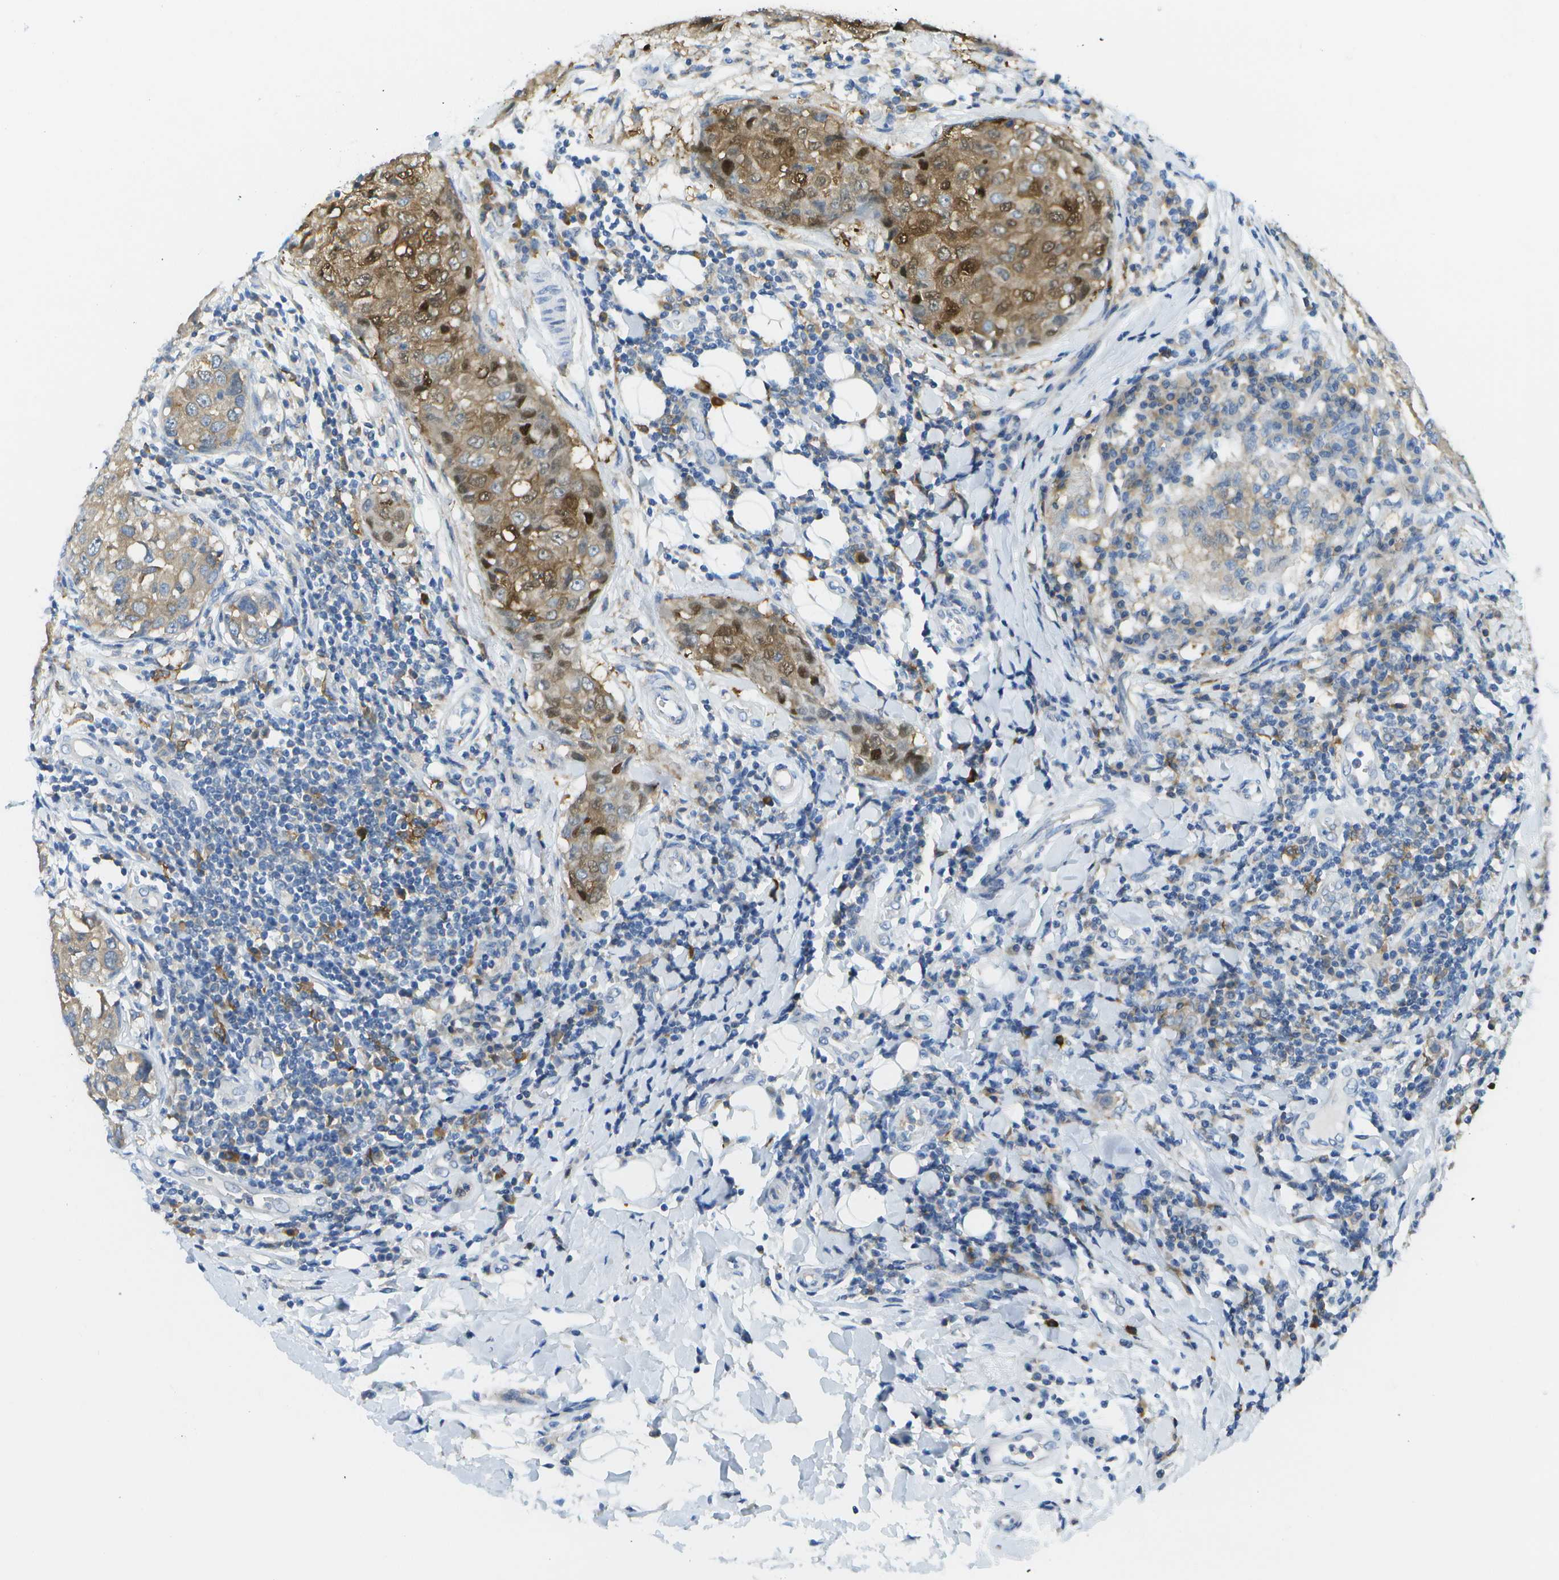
{"staining": {"intensity": "weak", "quantity": "<25%", "location": "cytoplasmic/membranous"}, "tissue": "breast cancer", "cell_type": "Tumor cells", "image_type": "cancer", "snomed": [{"axis": "morphology", "description": "Duct carcinoma"}, {"axis": "topography", "description": "Breast"}], "caption": "The micrograph shows no staining of tumor cells in breast cancer (invasive ductal carcinoma). (DAB IHC, high magnification).", "gene": "WNK2", "patient": {"sex": "female", "age": 27}}